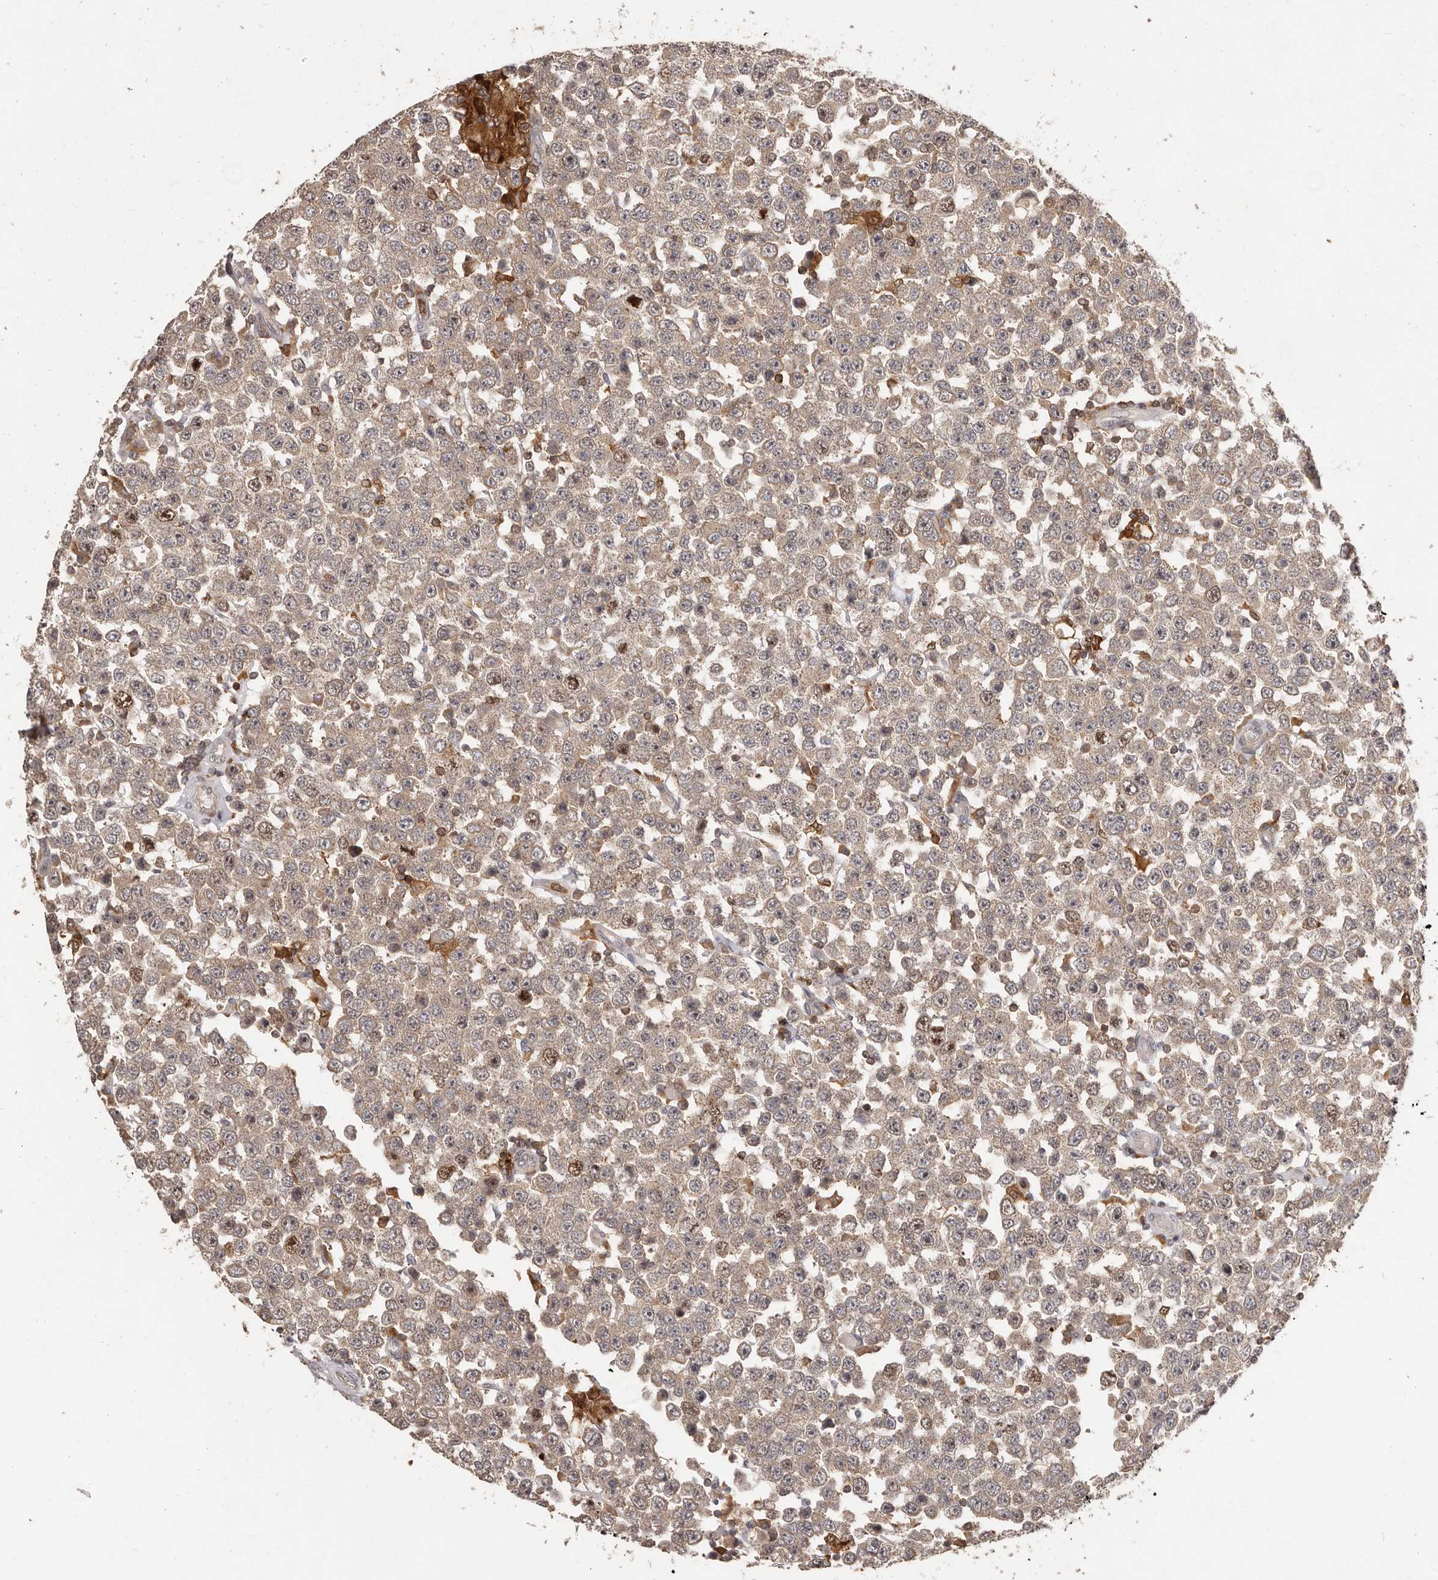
{"staining": {"intensity": "moderate", "quantity": "<25%", "location": "nuclear"}, "tissue": "testis cancer", "cell_type": "Tumor cells", "image_type": "cancer", "snomed": [{"axis": "morphology", "description": "Seminoma, NOS"}, {"axis": "topography", "description": "Testis"}], "caption": "Protein expression analysis of testis seminoma exhibits moderate nuclear positivity in about <25% of tumor cells.", "gene": "RNF187", "patient": {"sex": "male", "age": 28}}